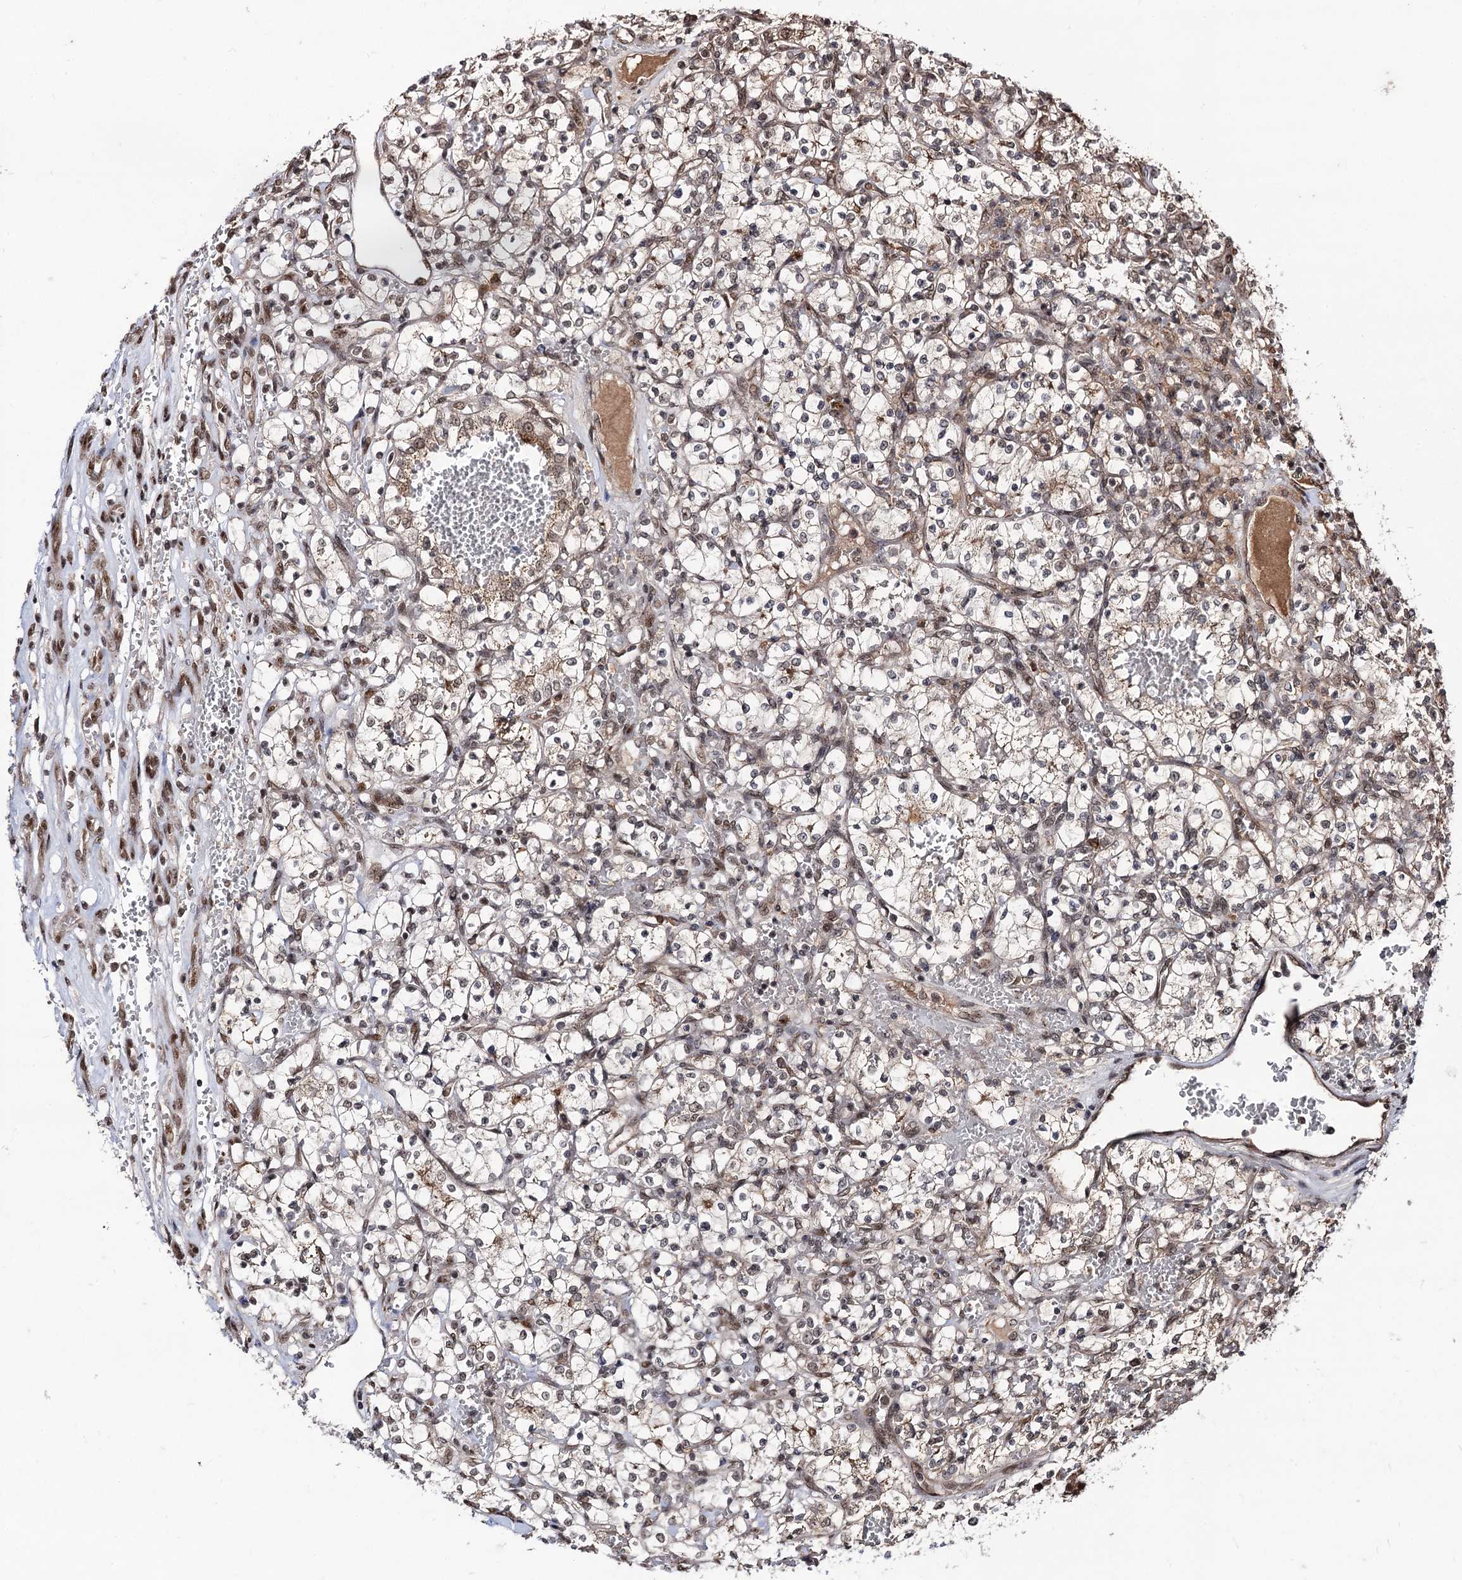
{"staining": {"intensity": "weak", "quantity": "25%-75%", "location": "cytoplasmic/membranous,nuclear"}, "tissue": "renal cancer", "cell_type": "Tumor cells", "image_type": "cancer", "snomed": [{"axis": "morphology", "description": "Adenocarcinoma, NOS"}, {"axis": "topography", "description": "Kidney"}], "caption": "Immunohistochemical staining of human renal adenocarcinoma exhibits low levels of weak cytoplasmic/membranous and nuclear protein positivity in approximately 25%-75% of tumor cells.", "gene": "SFSWAP", "patient": {"sex": "female", "age": 69}}